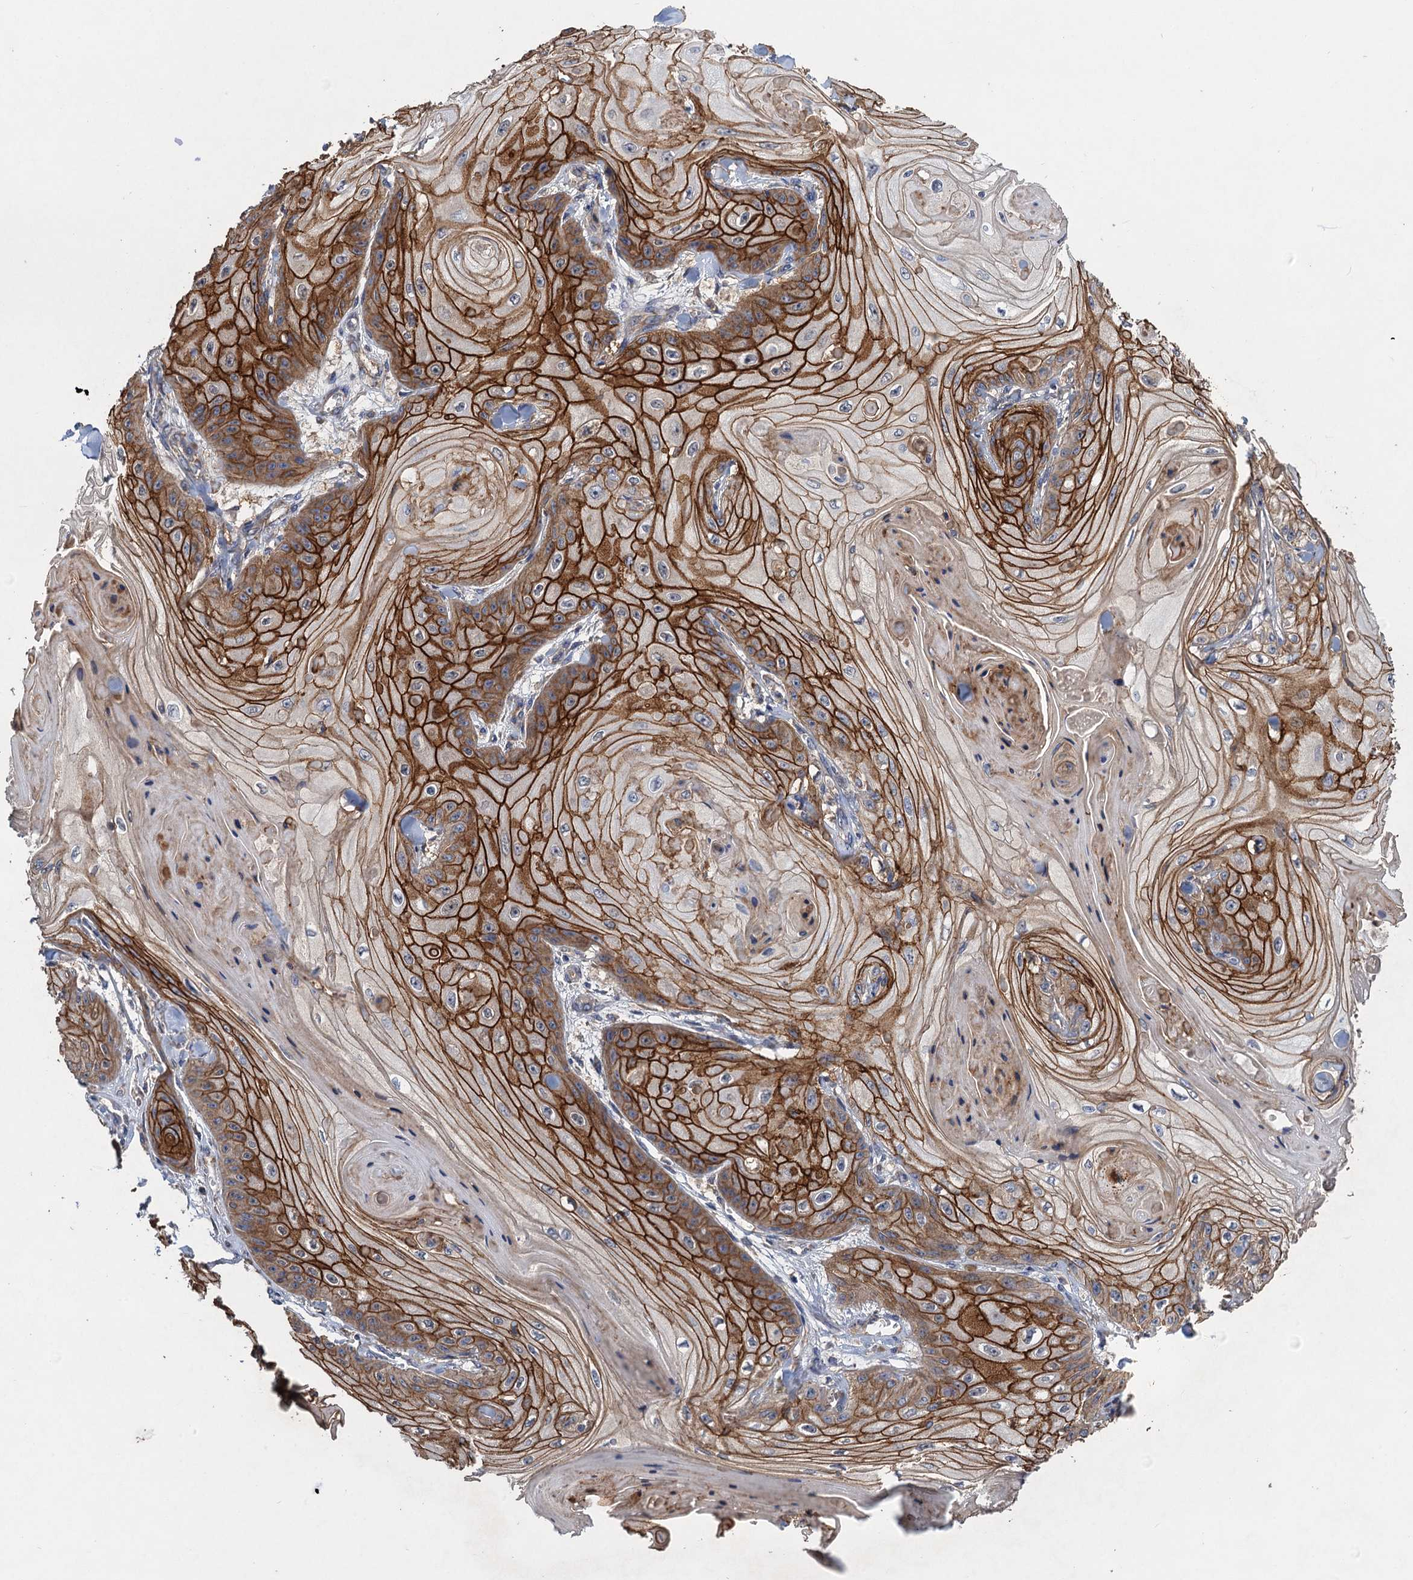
{"staining": {"intensity": "strong", "quantity": ">75%", "location": "cytoplasmic/membranous"}, "tissue": "skin cancer", "cell_type": "Tumor cells", "image_type": "cancer", "snomed": [{"axis": "morphology", "description": "Squamous cell carcinoma, NOS"}, {"axis": "topography", "description": "Skin"}], "caption": "An image of human skin squamous cell carcinoma stained for a protein shows strong cytoplasmic/membranous brown staining in tumor cells.", "gene": "SCUBE3", "patient": {"sex": "male", "age": 74}}